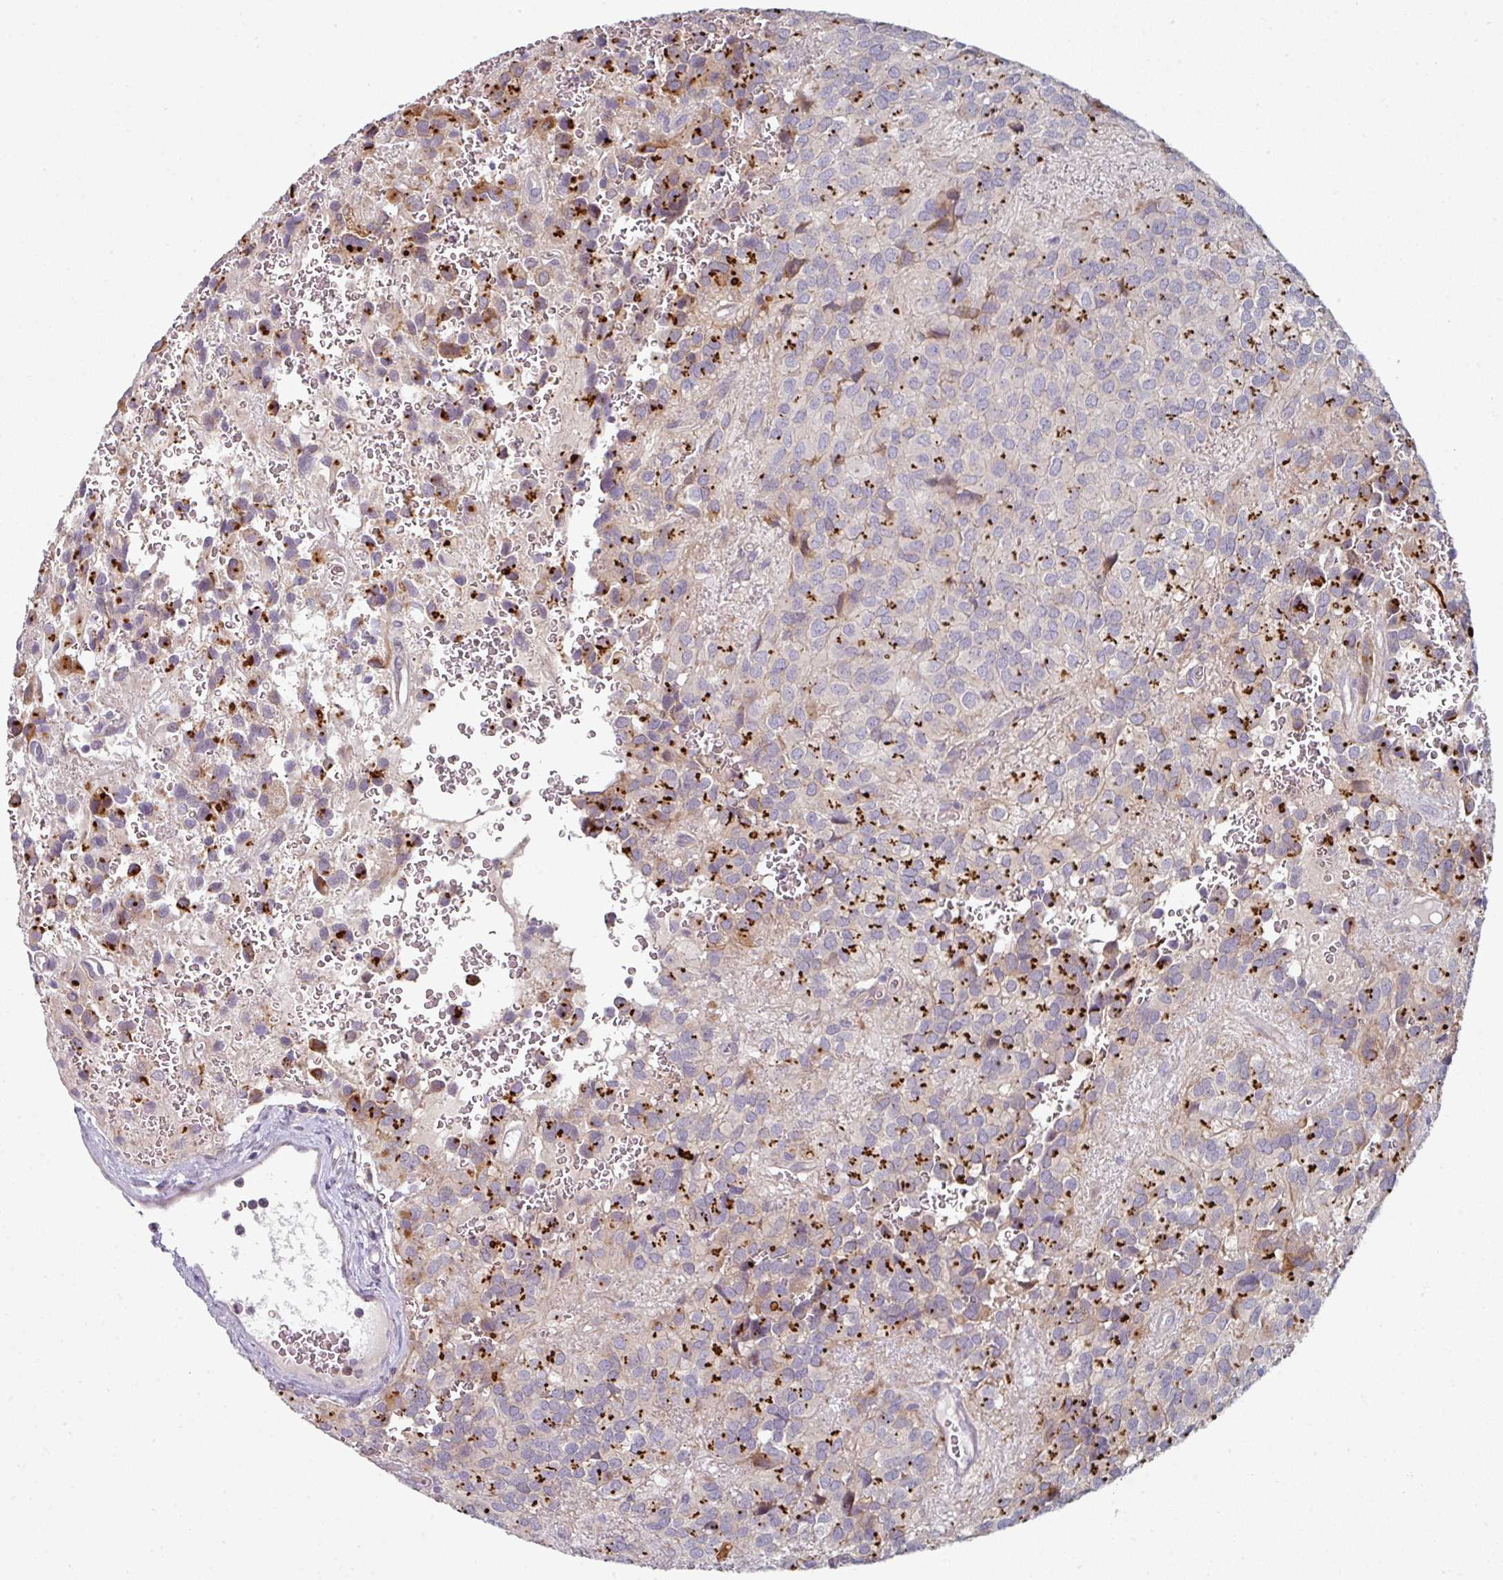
{"staining": {"intensity": "strong", "quantity": "<25%", "location": "cytoplasmic/membranous"}, "tissue": "glioma", "cell_type": "Tumor cells", "image_type": "cancer", "snomed": [{"axis": "morphology", "description": "Glioma, malignant, Low grade"}, {"axis": "topography", "description": "Brain"}], "caption": "An immunohistochemistry (IHC) photomicrograph of tumor tissue is shown. Protein staining in brown labels strong cytoplasmic/membranous positivity in malignant low-grade glioma within tumor cells.", "gene": "WSB2", "patient": {"sex": "male", "age": 56}}